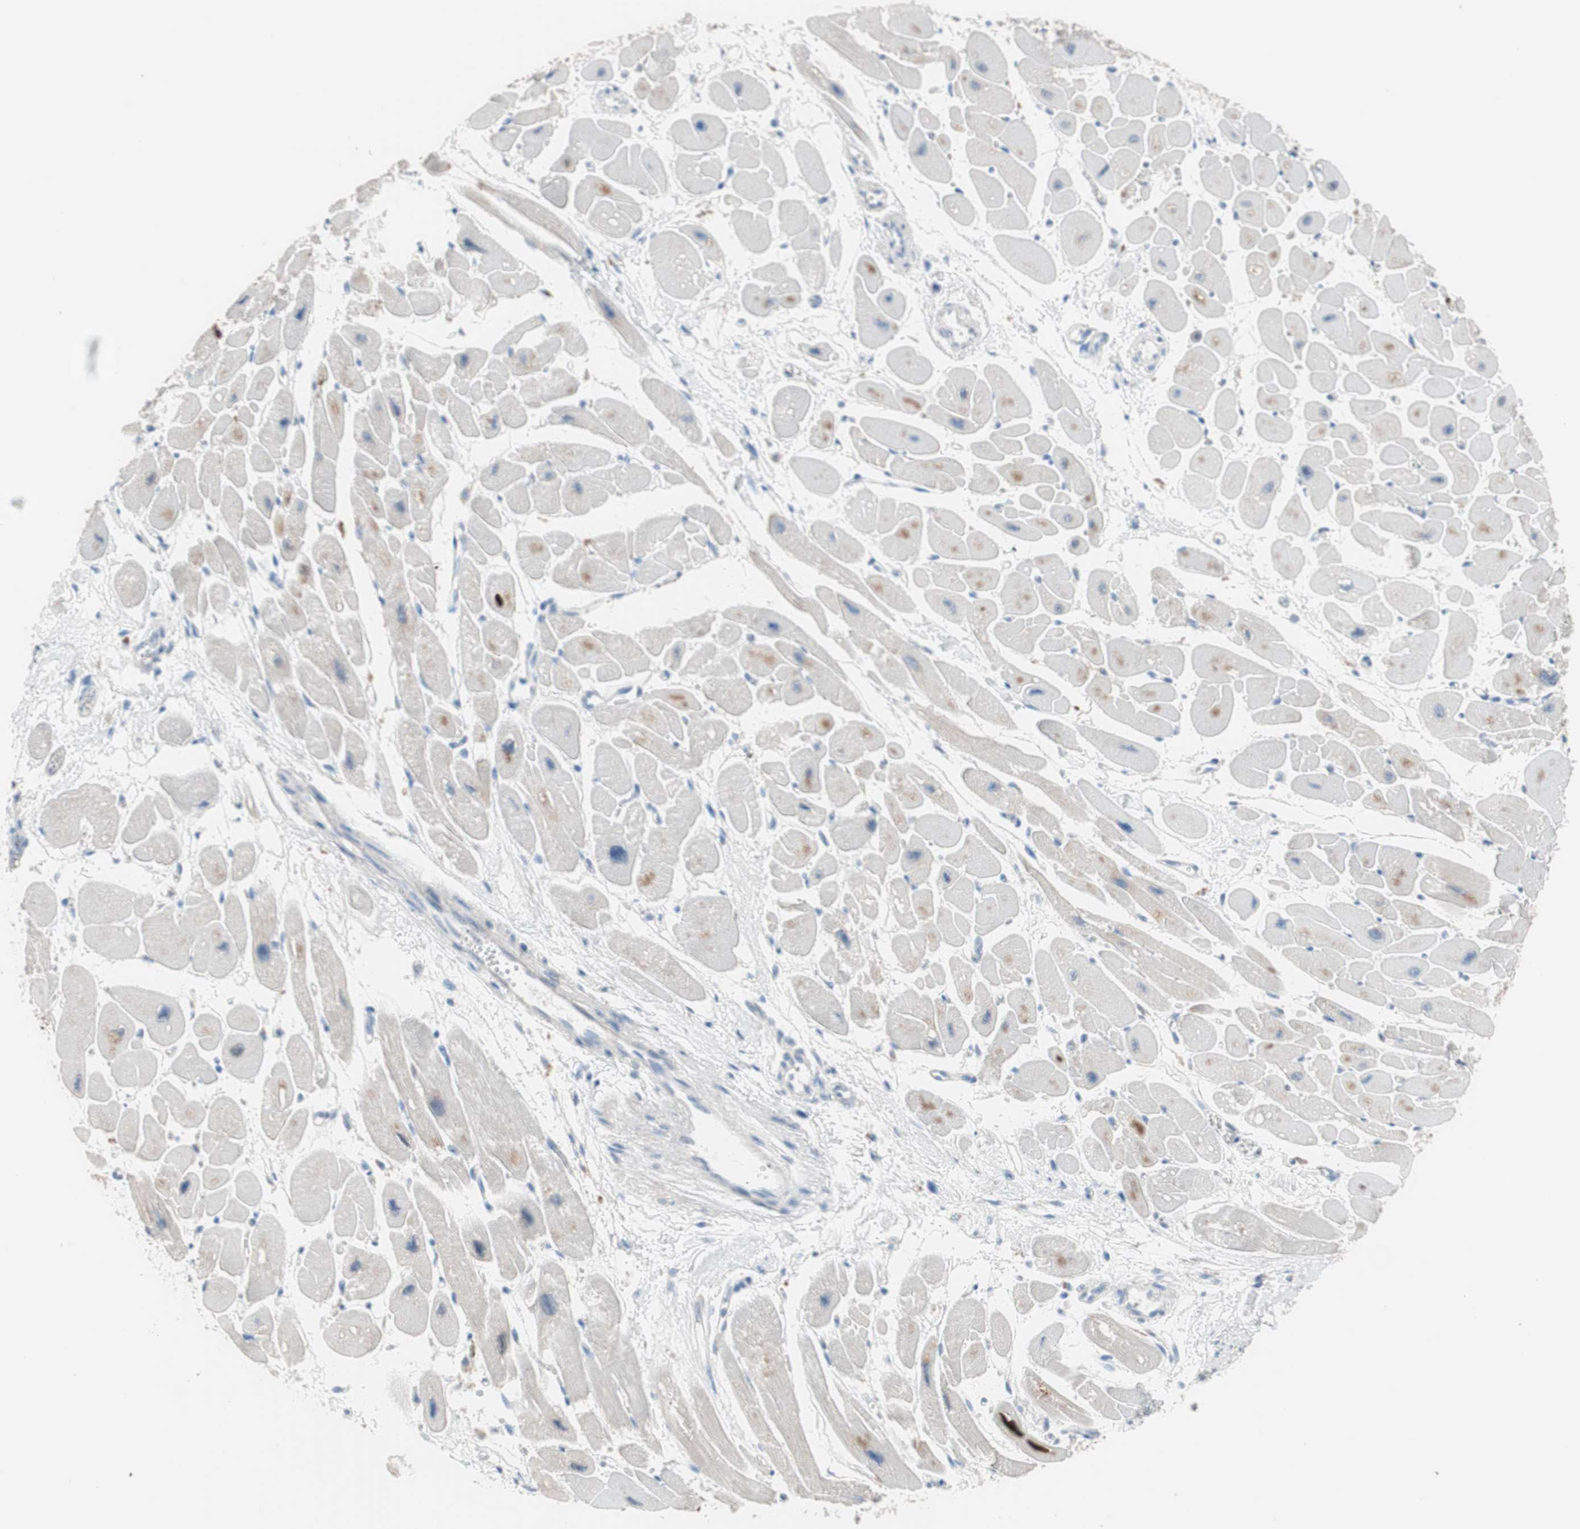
{"staining": {"intensity": "weak", "quantity": "<25%", "location": "cytoplasmic/membranous"}, "tissue": "heart muscle", "cell_type": "Cardiomyocytes", "image_type": "normal", "snomed": [{"axis": "morphology", "description": "Normal tissue, NOS"}, {"axis": "topography", "description": "Heart"}], "caption": "IHC photomicrograph of benign heart muscle: heart muscle stained with DAB displays no significant protein positivity in cardiomyocytes. (DAB (3,3'-diaminobenzidine) immunohistochemistry (IHC), high magnification).", "gene": "CLEC4D", "patient": {"sex": "female", "age": 54}}